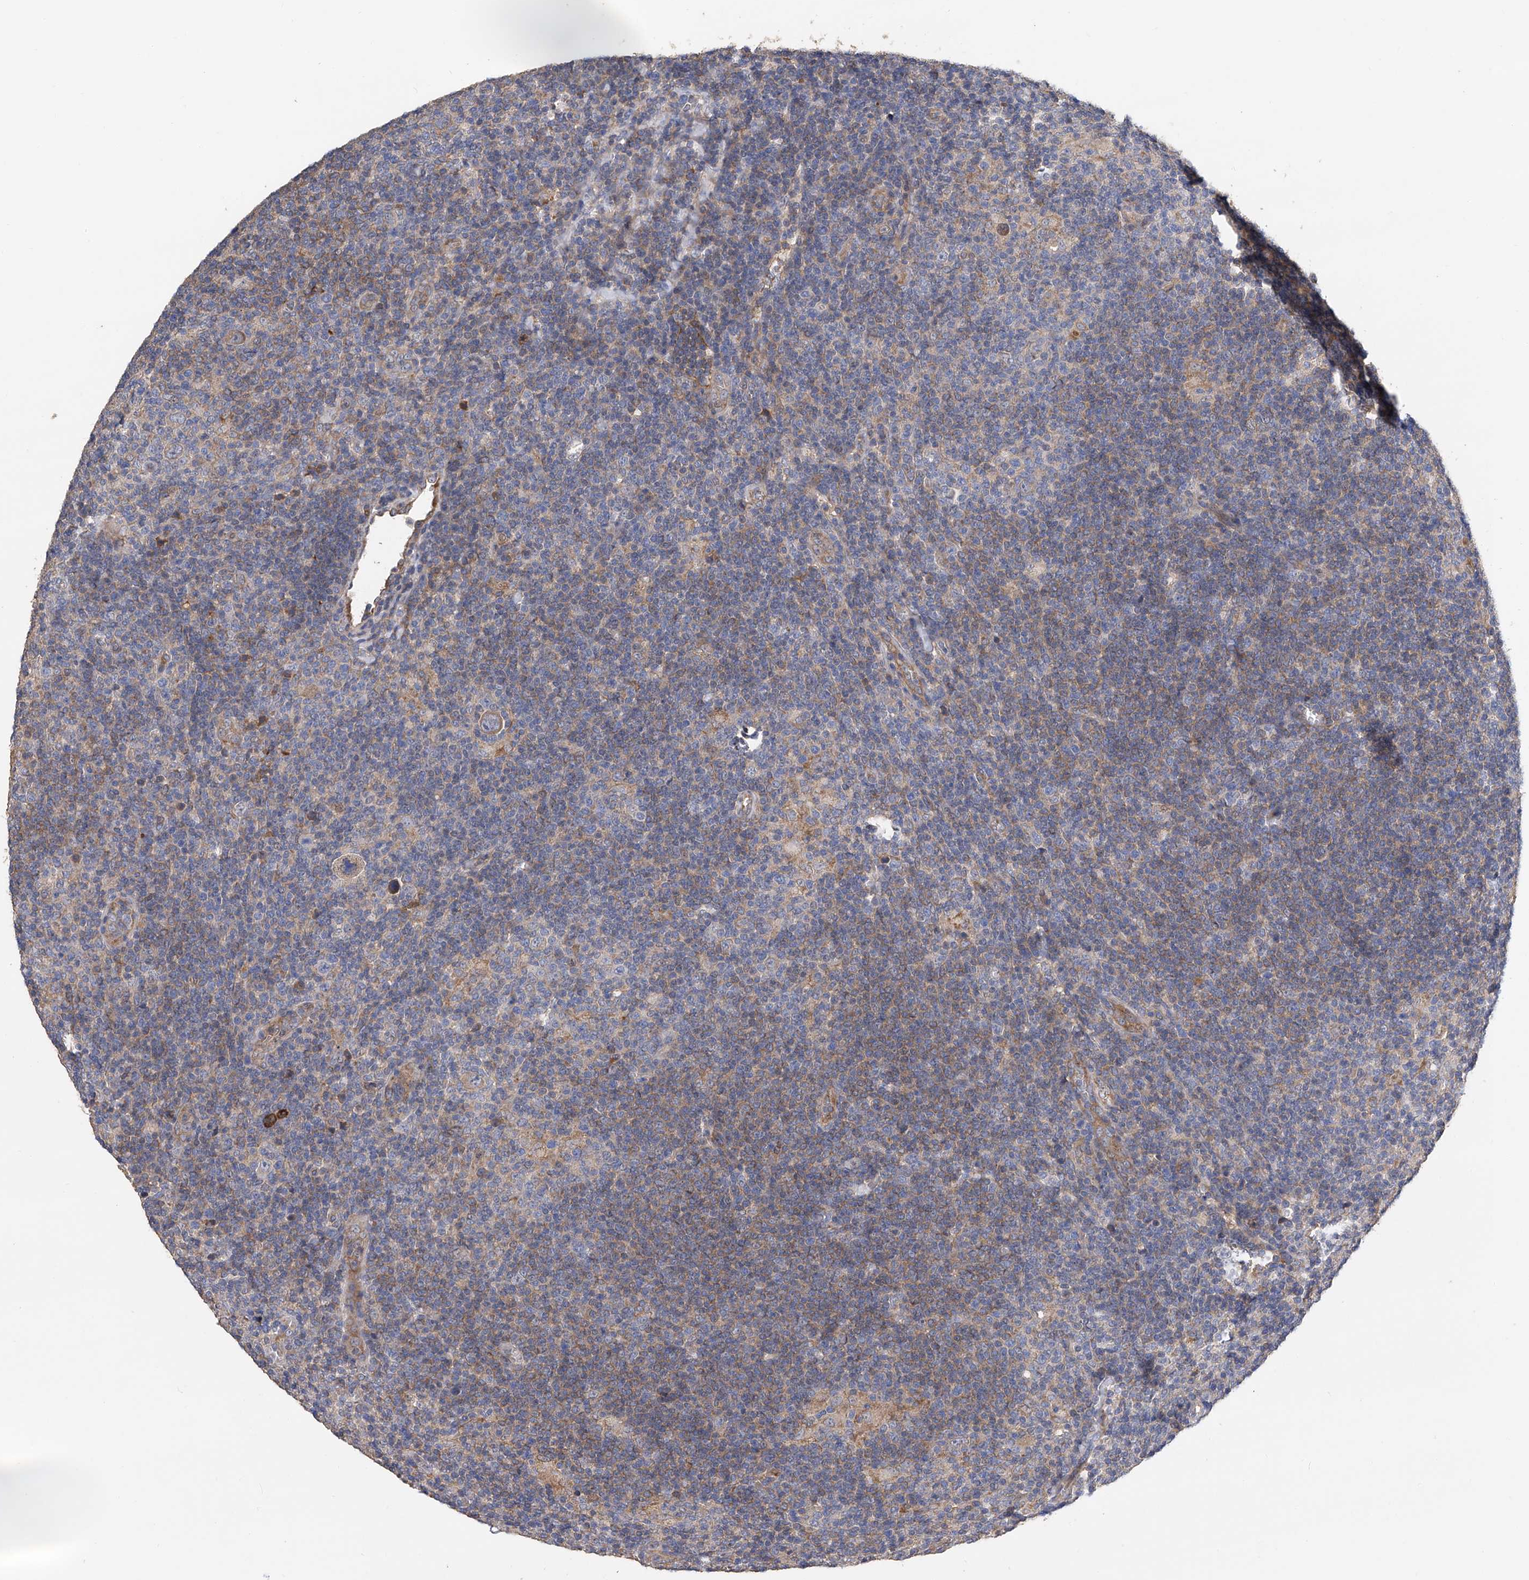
{"staining": {"intensity": "moderate", "quantity": "<25%", "location": "cytoplasmic/membranous"}, "tissue": "lymphoma", "cell_type": "Tumor cells", "image_type": "cancer", "snomed": [{"axis": "morphology", "description": "Hodgkin's disease, NOS"}, {"axis": "topography", "description": "Lymph node"}], "caption": "Immunohistochemistry image of Hodgkin's disease stained for a protein (brown), which shows low levels of moderate cytoplasmic/membranous positivity in approximately <25% of tumor cells.", "gene": "PTK2", "patient": {"sex": "female", "age": 57}}